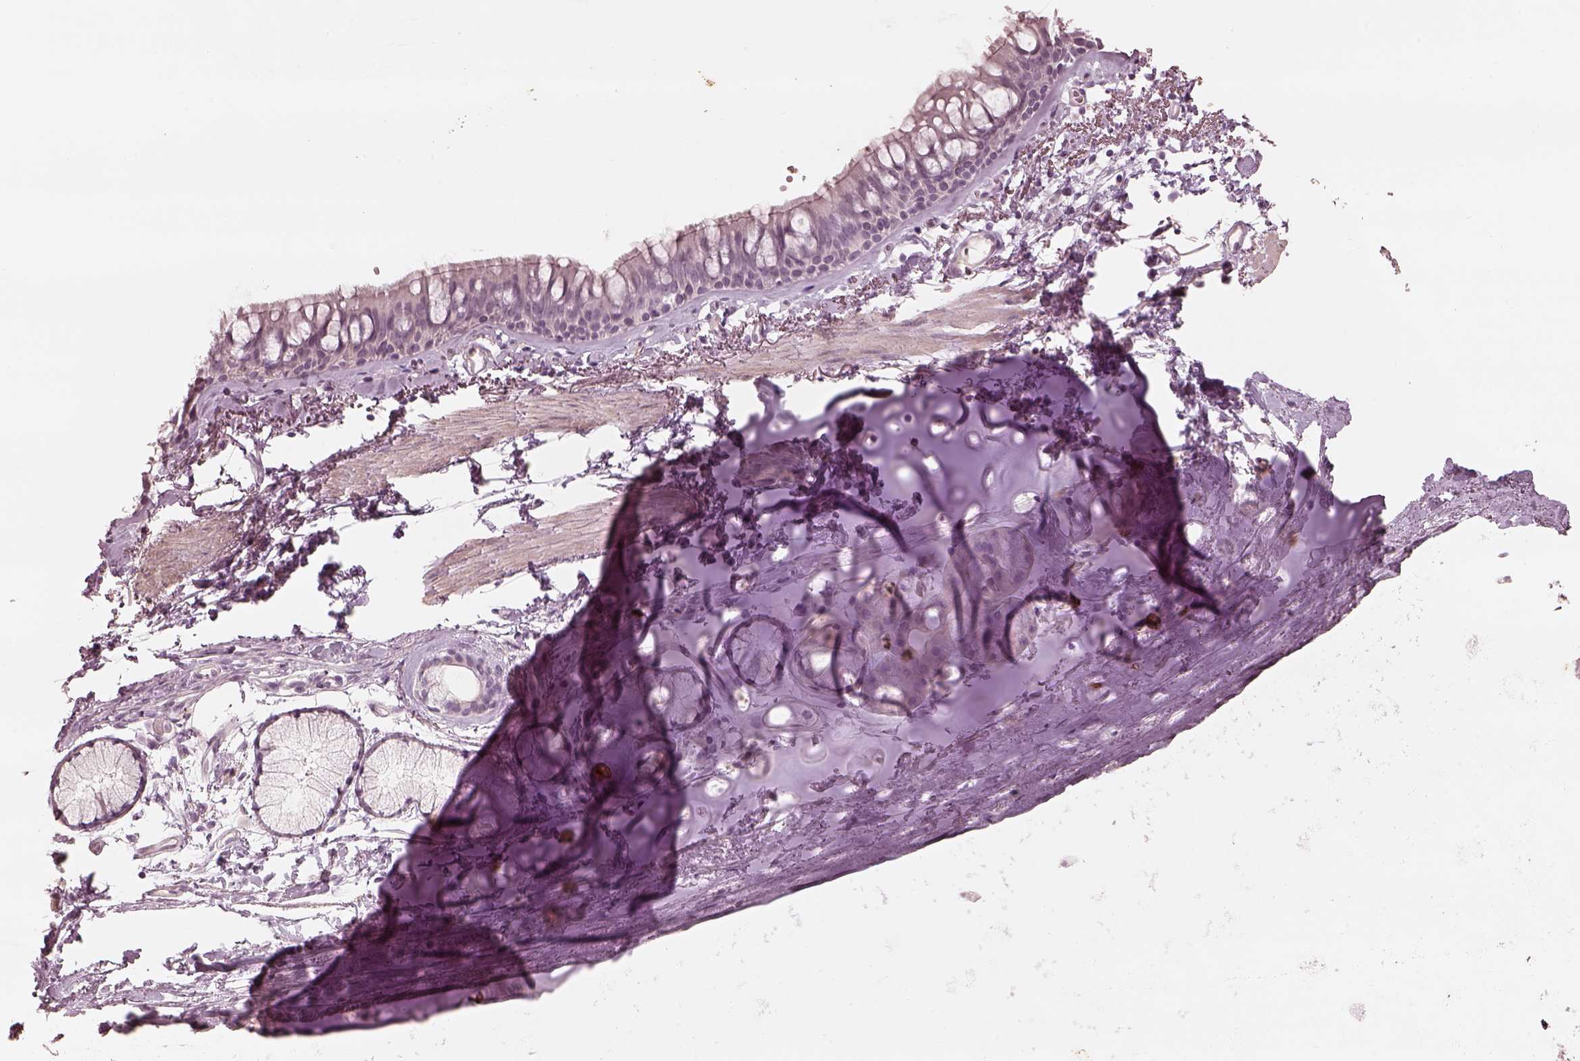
{"staining": {"intensity": "negative", "quantity": "none", "location": "none"}, "tissue": "bronchus", "cell_type": "Respiratory epithelial cells", "image_type": "normal", "snomed": [{"axis": "morphology", "description": "Normal tissue, NOS"}, {"axis": "morphology", "description": "Squamous cell carcinoma, NOS"}, {"axis": "topography", "description": "Cartilage tissue"}, {"axis": "topography", "description": "Bronchus"}], "caption": "This is an immunohistochemistry (IHC) micrograph of benign human bronchus. There is no positivity in respiratory epithelial cells.", "gene": "ADRB3", "patient": {"sex": "male", "age": 72}}